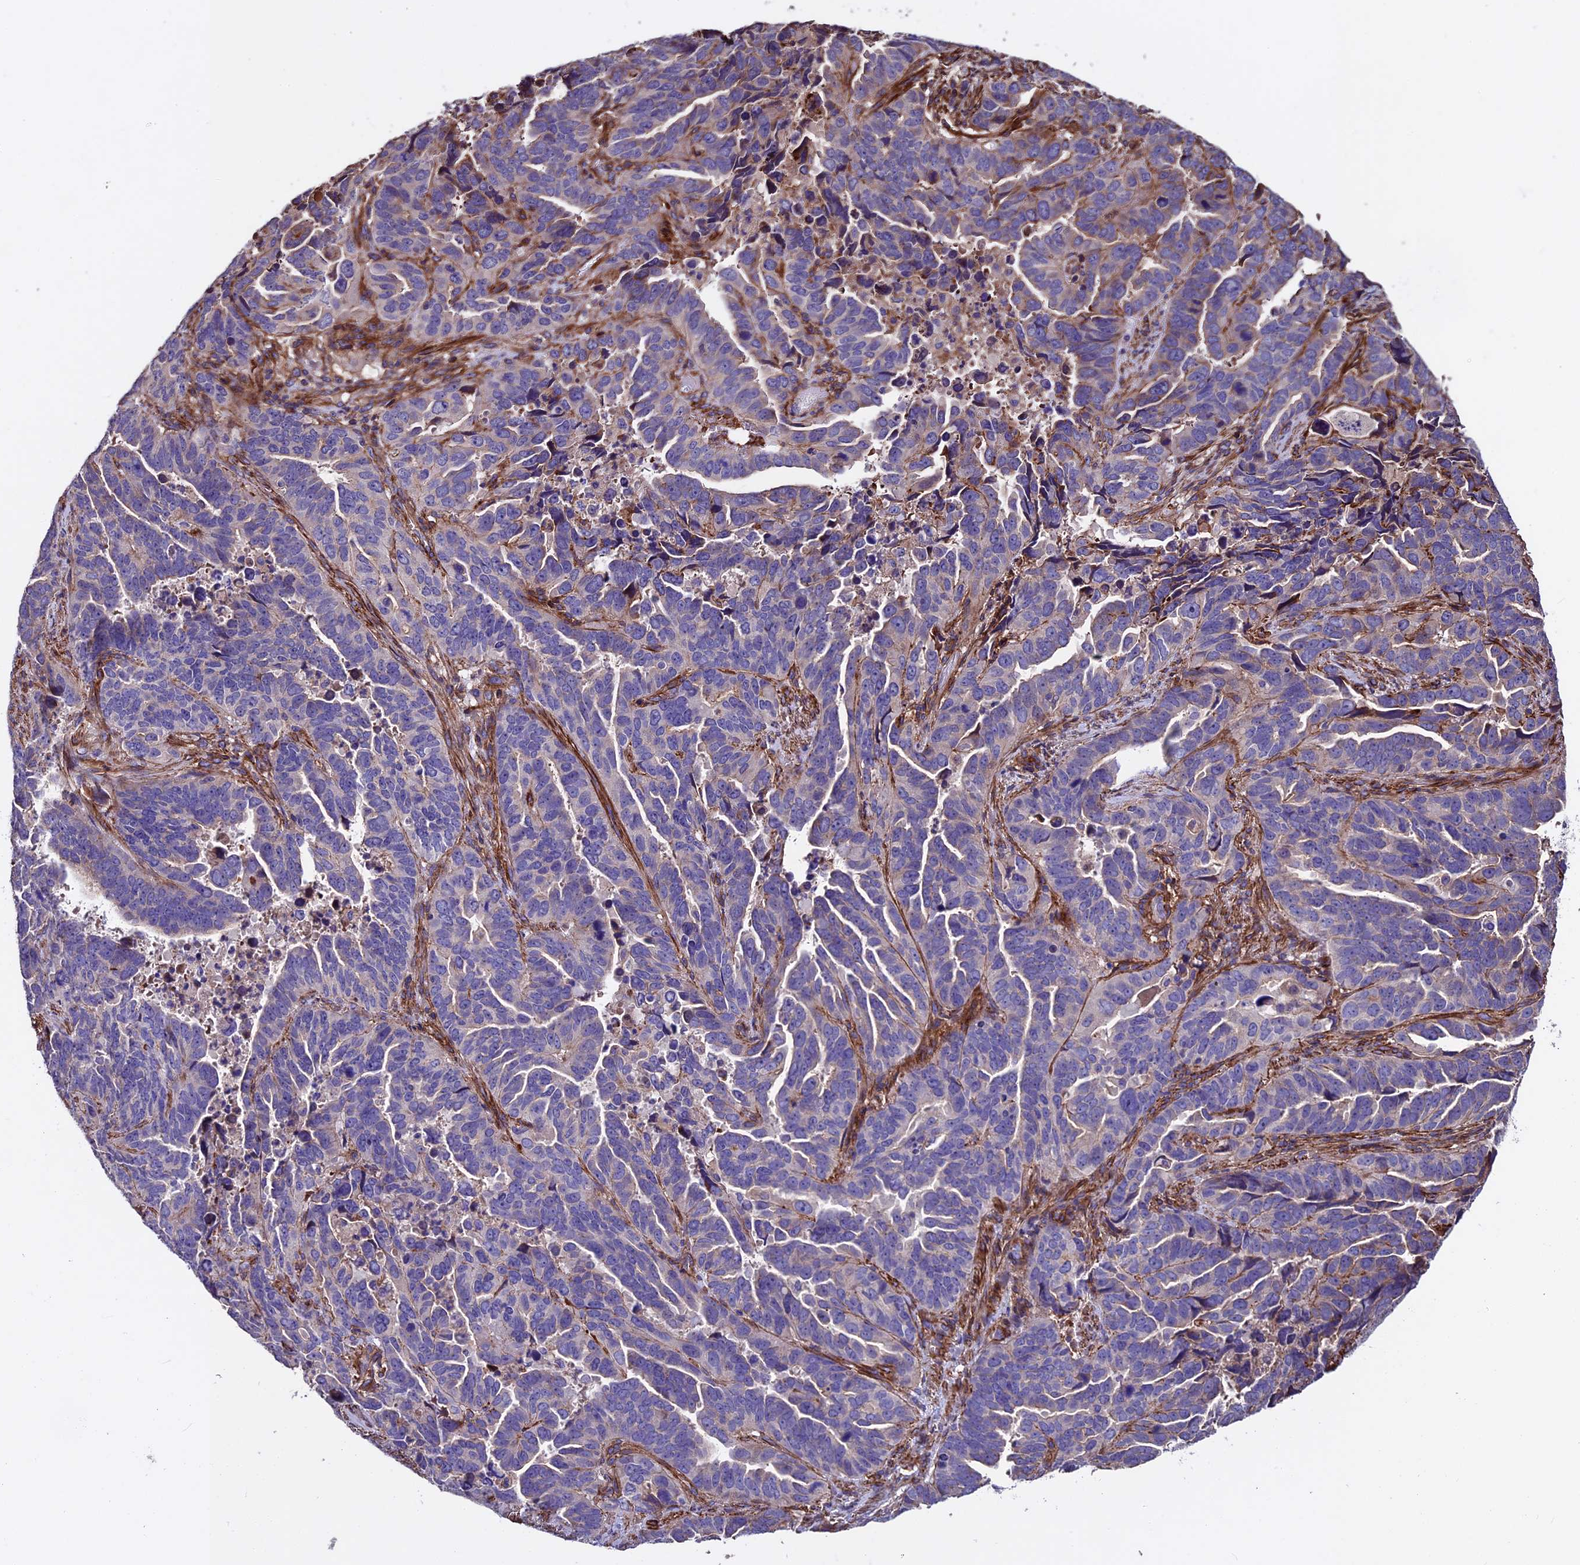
{"staining": {"intensity": "weak", "quantity": "<25%", "location": "cytoplasmic/membranous"}, "tissue": "endometrial cancer", "cell_type": "Tumor cells", "image_type": "cancer", "snomed": [{"axis": "morphology", "description": "Adenocarcinoma, NOS"}, {"axis": "topography", "description": "Endometrium"}], "caption": "This photomicrograph is of endometrial adenocarcinoma stained with immunohistochemistry (IHC) to label a protein in brown with the nuclei are counter-stained blue. There is no positivity in tumor cells.", "gene": "EVA1B", "patient": {"sex": "female", "age": 65}}